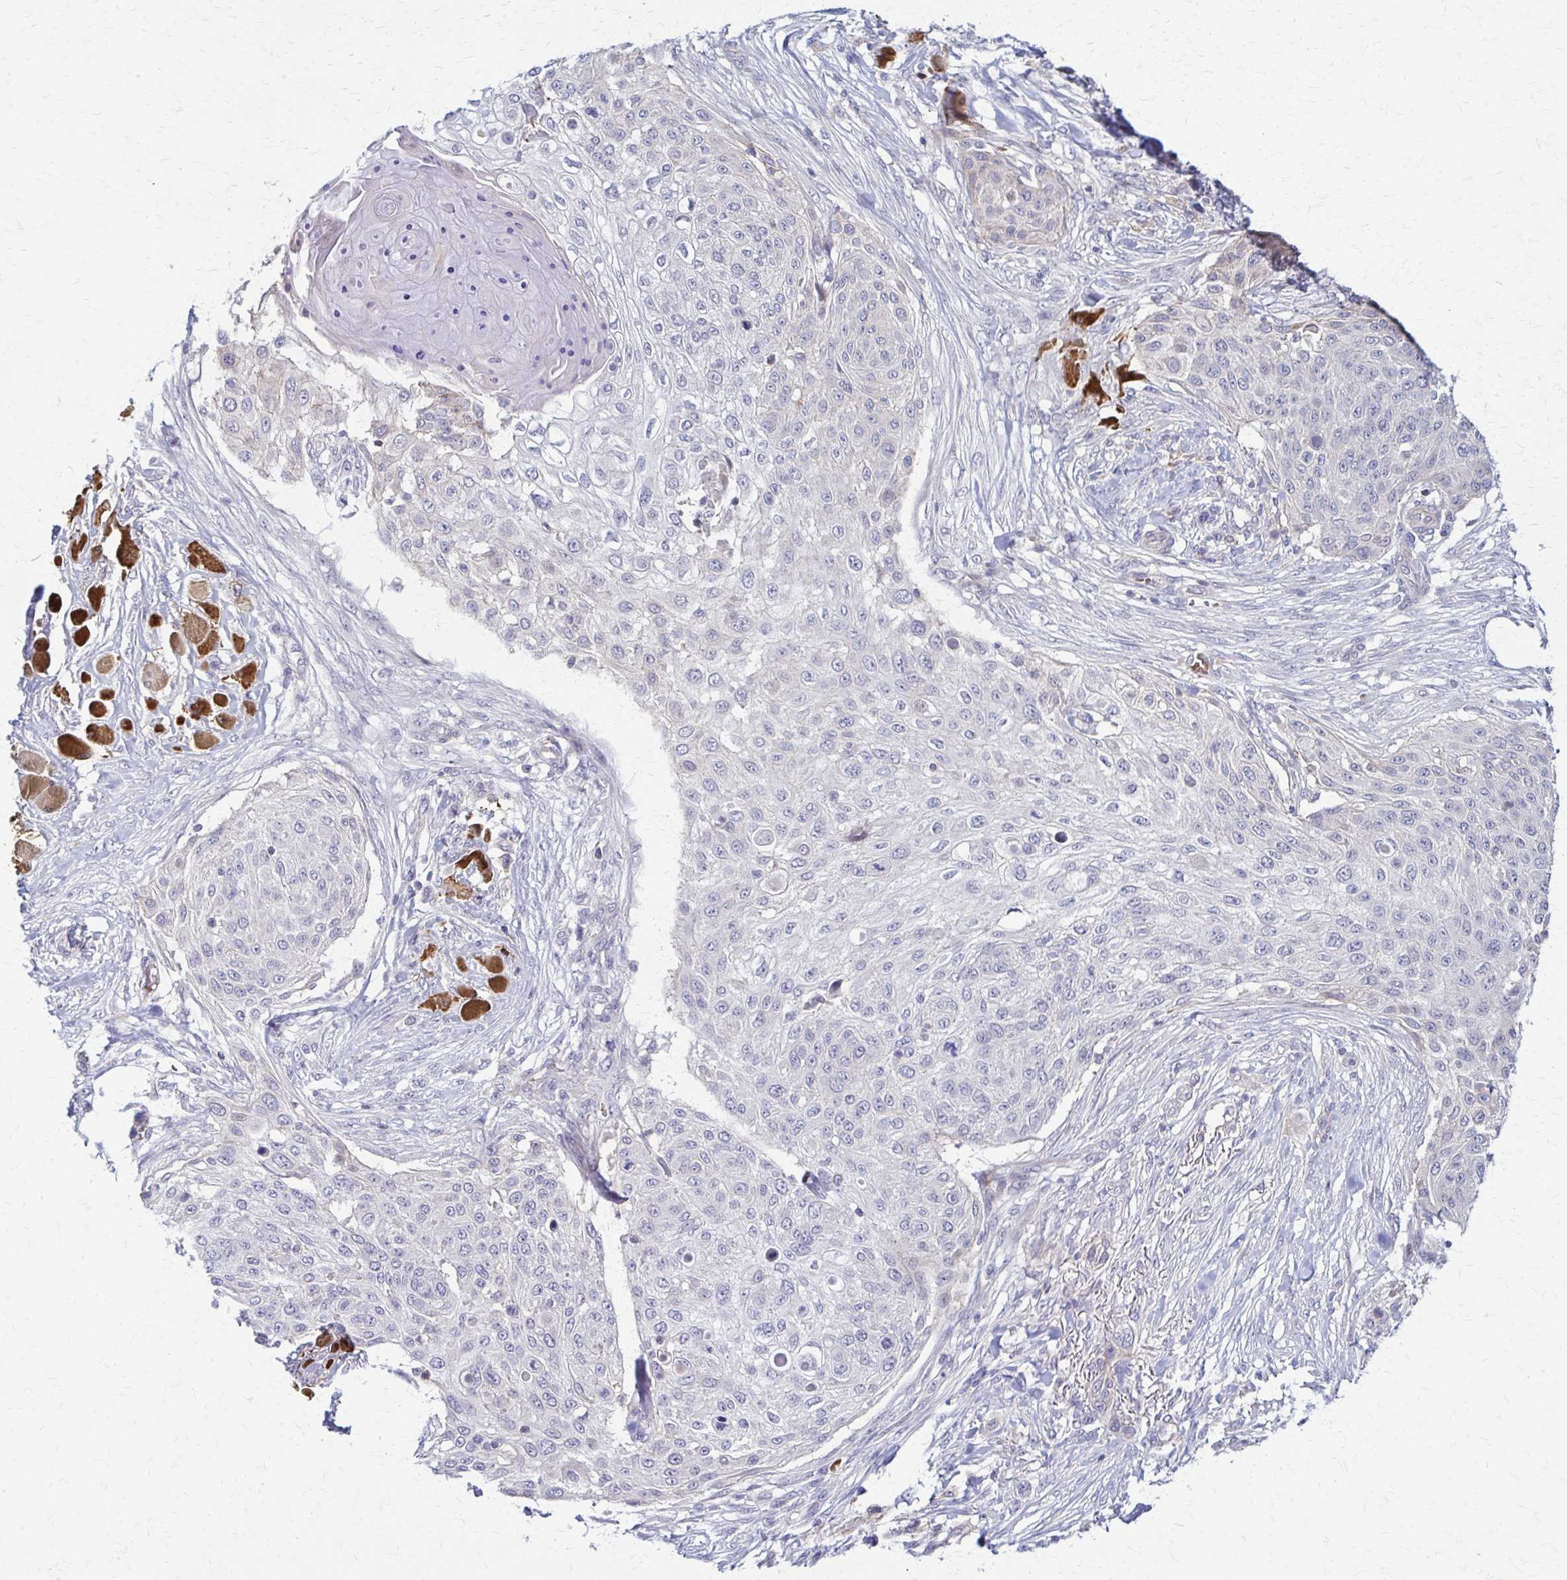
{"staining": {"intensity": "negative", "quantity": "none", "location": "none"}, "tissue": "skin cancer", "cell_type": "Tumor cells", "image_type": "cancer", "snomed": [{"axis": "morphology", "description": "Squamous cell carcinoma, NOS"}, {"axis": "topography", "description": "Skin"}], "caption": "Immunohistochemistry photomicrograph of neoplastic tissue: skin squamous cell carcinoma stained with DAB displays no significant protein staining in tumor cells. (Brightfield microscopy of DAB (3,3'-diaminobenzidine) immunohistochemistry (IHC) at high magnification).", "gene": "RHOBTB2", "patient": {"sex": "female", "age": 87}}